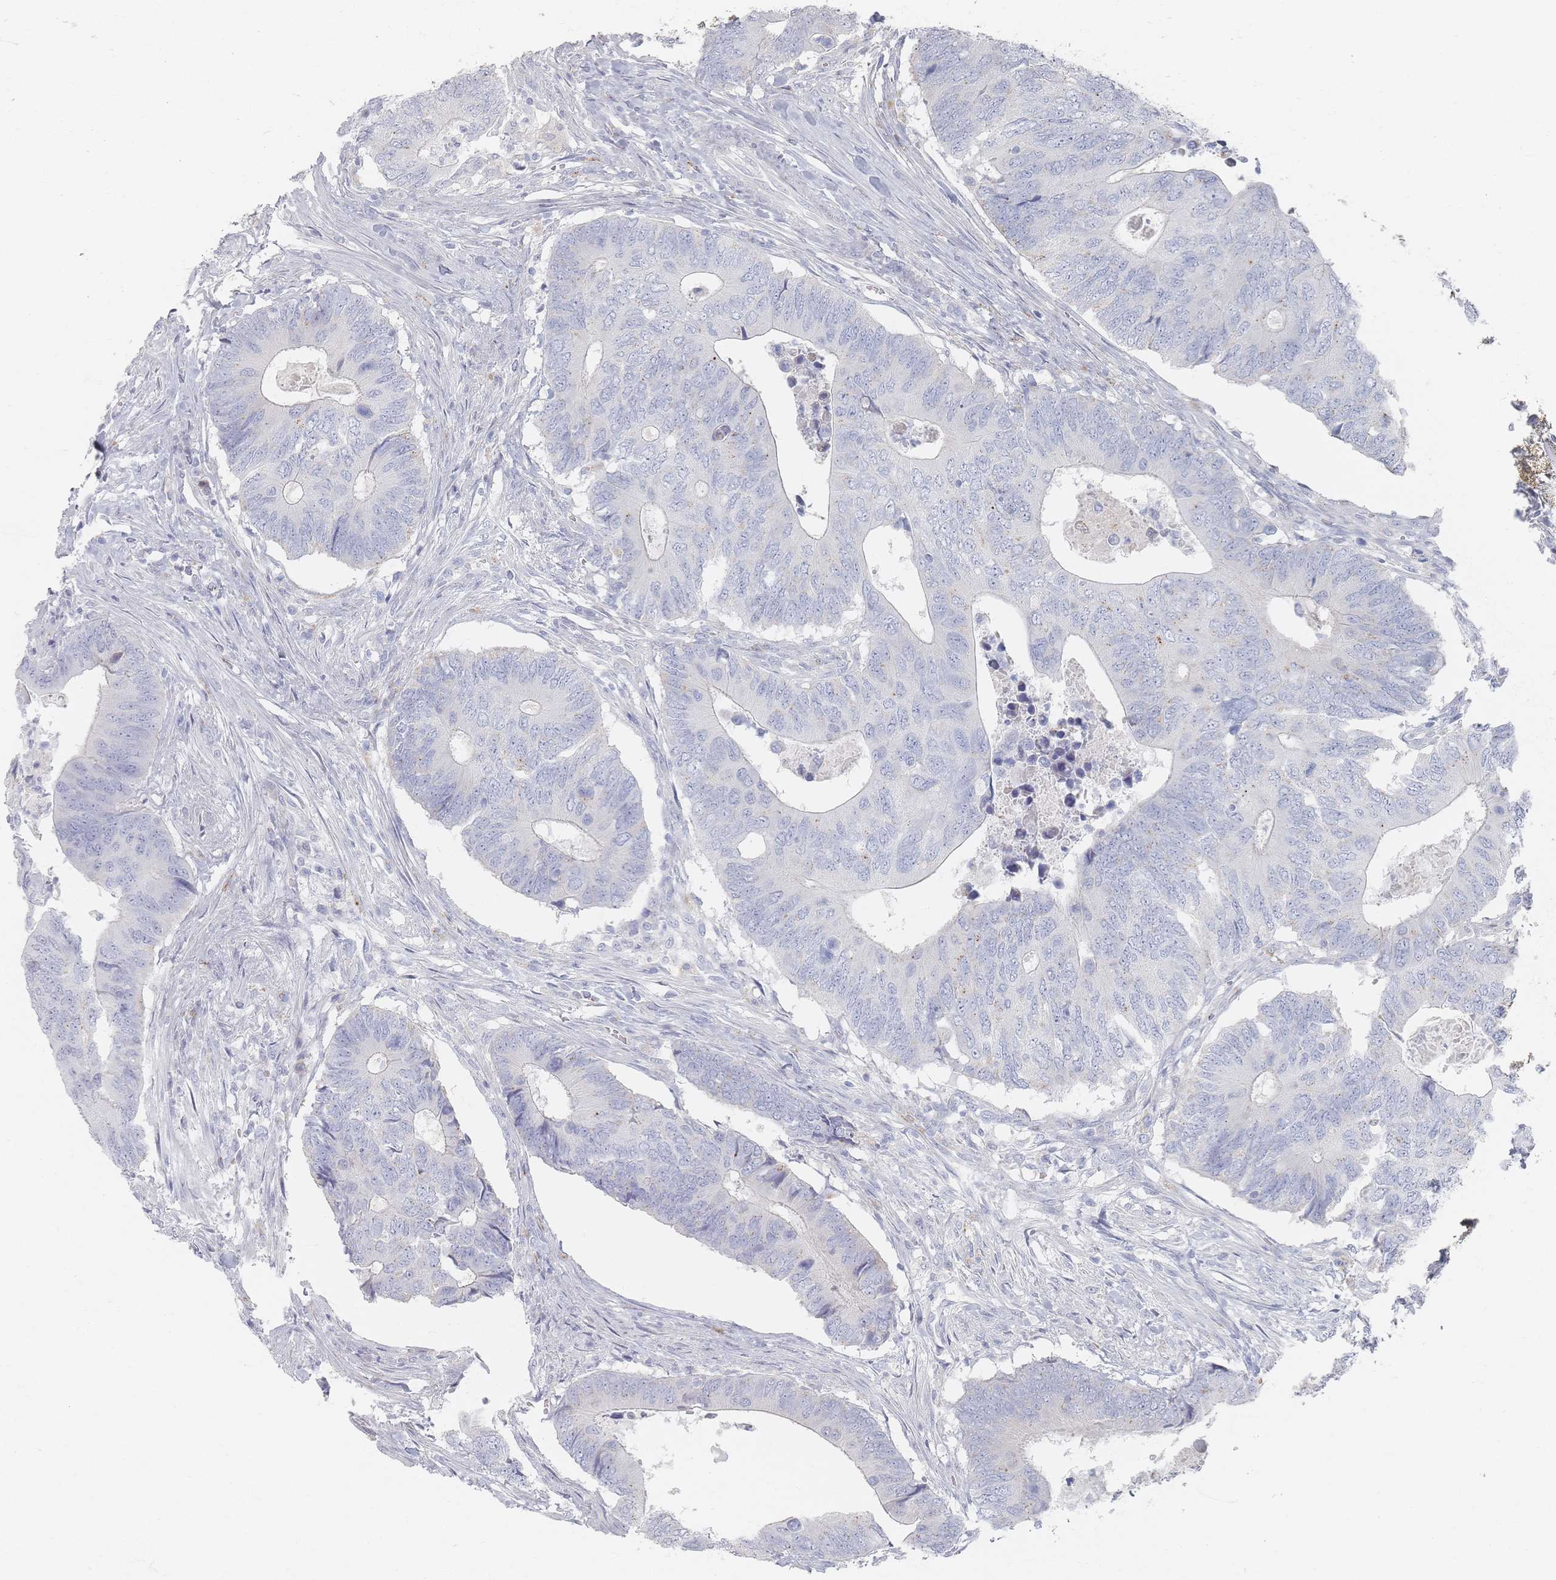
{"staining": {"intensity": "negative", "quantity": "none", "location": "none"}, "tissue": "colorectal cancer", "cell_type": "Tumor cells", "image_type": "cancer", "snomed": [{"axis": "morphology", "description": "Adenocarcinoma, NOS"}, {"axis": "topography", "description": "Colon"}], "caption": "Tumor cells are negative for protein expression in human colorectal adenocarcinoma. (DAB immunohistochemistry (IHC) visualized using brightfield microscopy, high magnification).", "gene": "SLC2A11", "patient": {"sex": "male", "age": 87}}